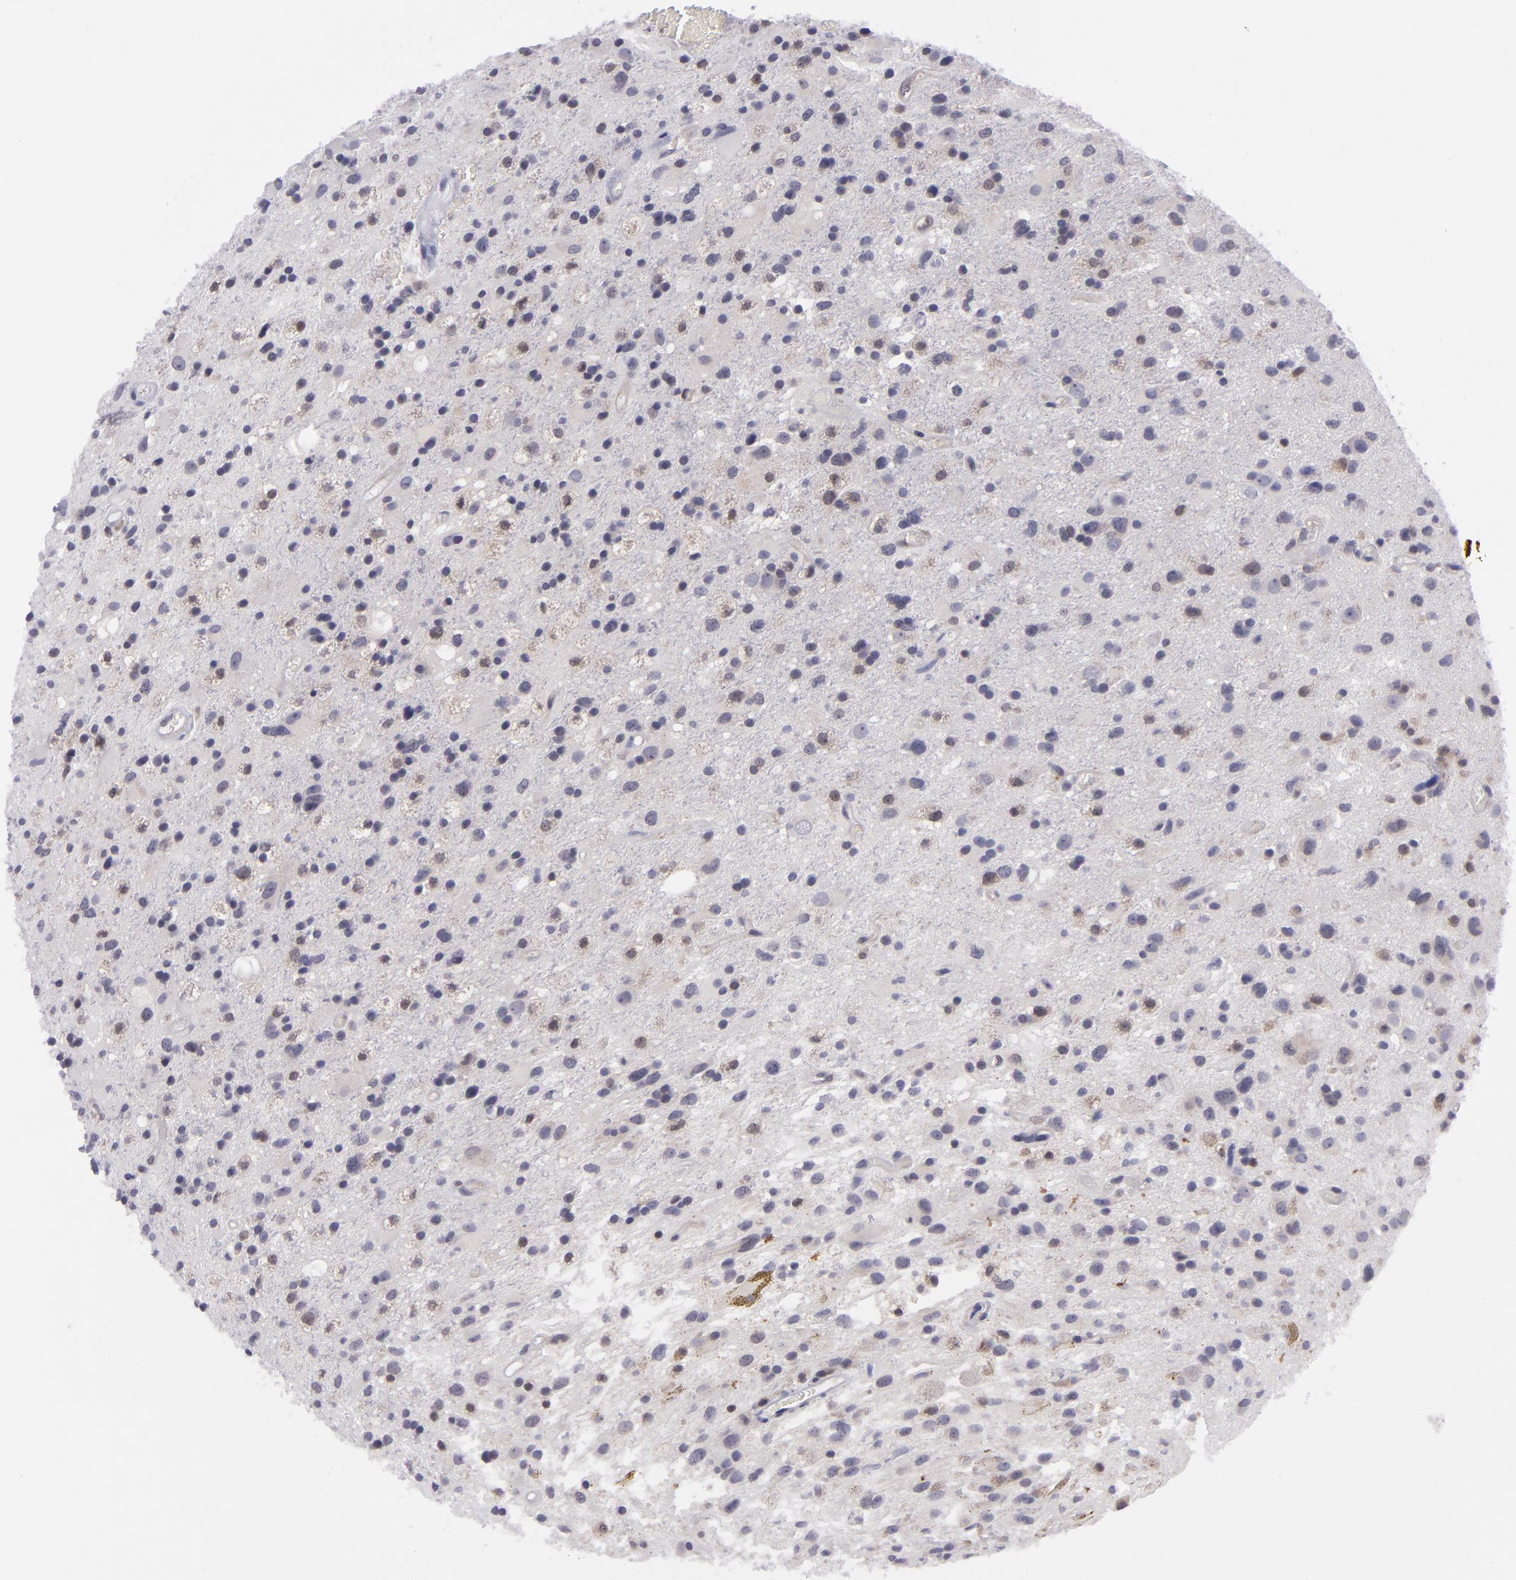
{"staining": {"intensity": "negative", "quantity": "none", "location": "none"}, "tissue": "glioma", "cell_type": "Tumor cells", "image_type": "cancer", "snomed": [{"axis": "morphology", "description": "Glioma, malignant, High grade"}, {"axis": "topography", "description": "Brain"}], "caption": "DAB (3,3'-diaminobenzidine) immunohistochemical staining of human glioma reveals no significant positivity in tumor cells. Nuclei are stained in blue.", "gene": "BCL10", "patient": {"sex": "male", "age": 48}}